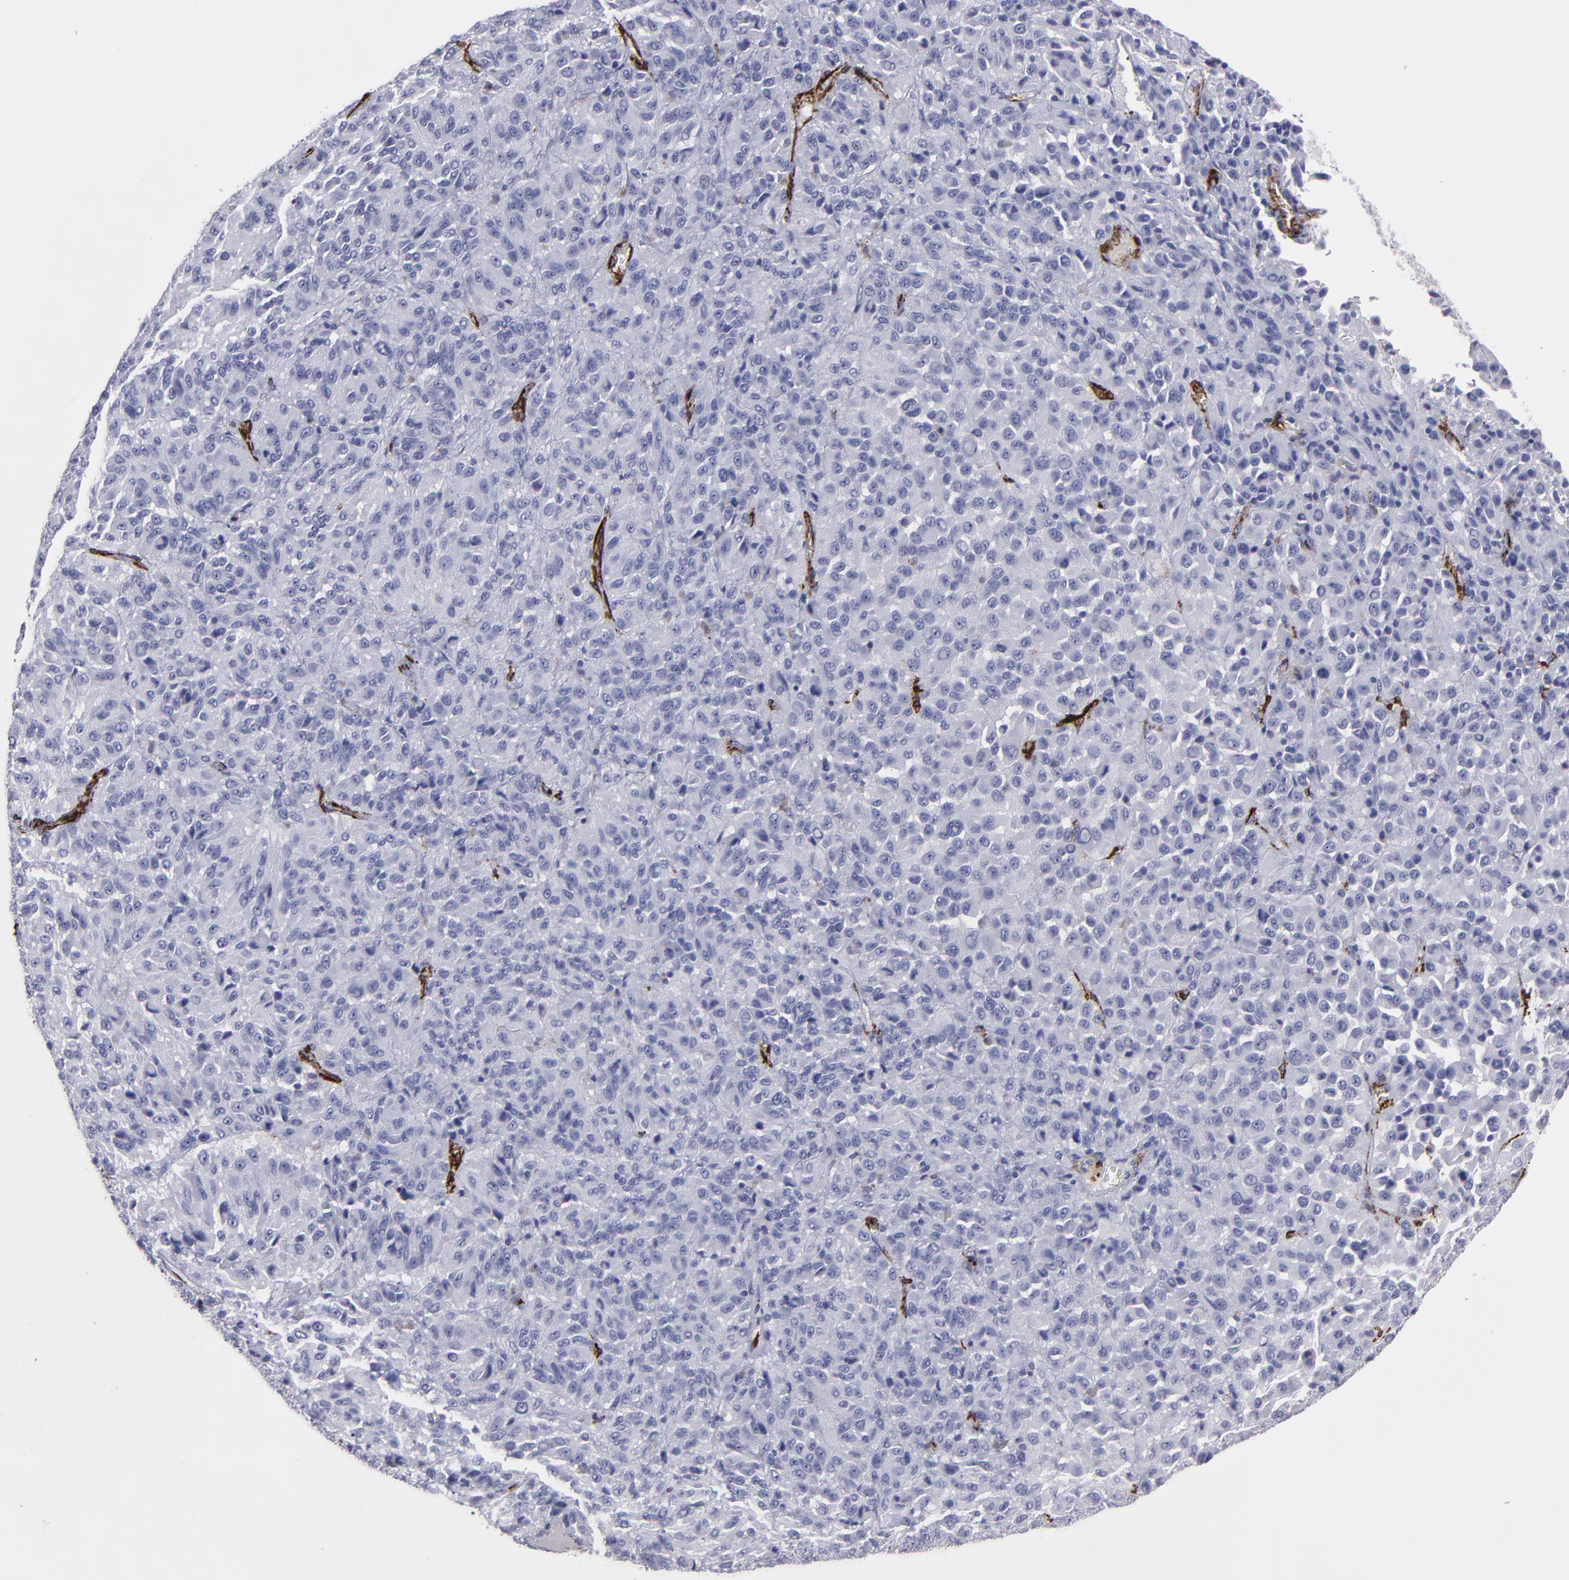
{"staining": {"intensity": "negative", "quantity": "none", "location": "none"}, "tissue": "melanoma", "cell_type": "Tumor cells", "image_type": "cancer", "snomed": [{"axis": "morphology", "description": "Malignant melanoma, Metastatic site"}, {"axis": "topography", "description": "Lung"}], "caption": "An immunohistochemistry micrograph of malignant melanoma (metastatic site) is shown. There is no staining in tumor cells of malignant melanoma (metastatic site).", "gene": "CD36", "patient": {"sex": "male", "age": 64}}